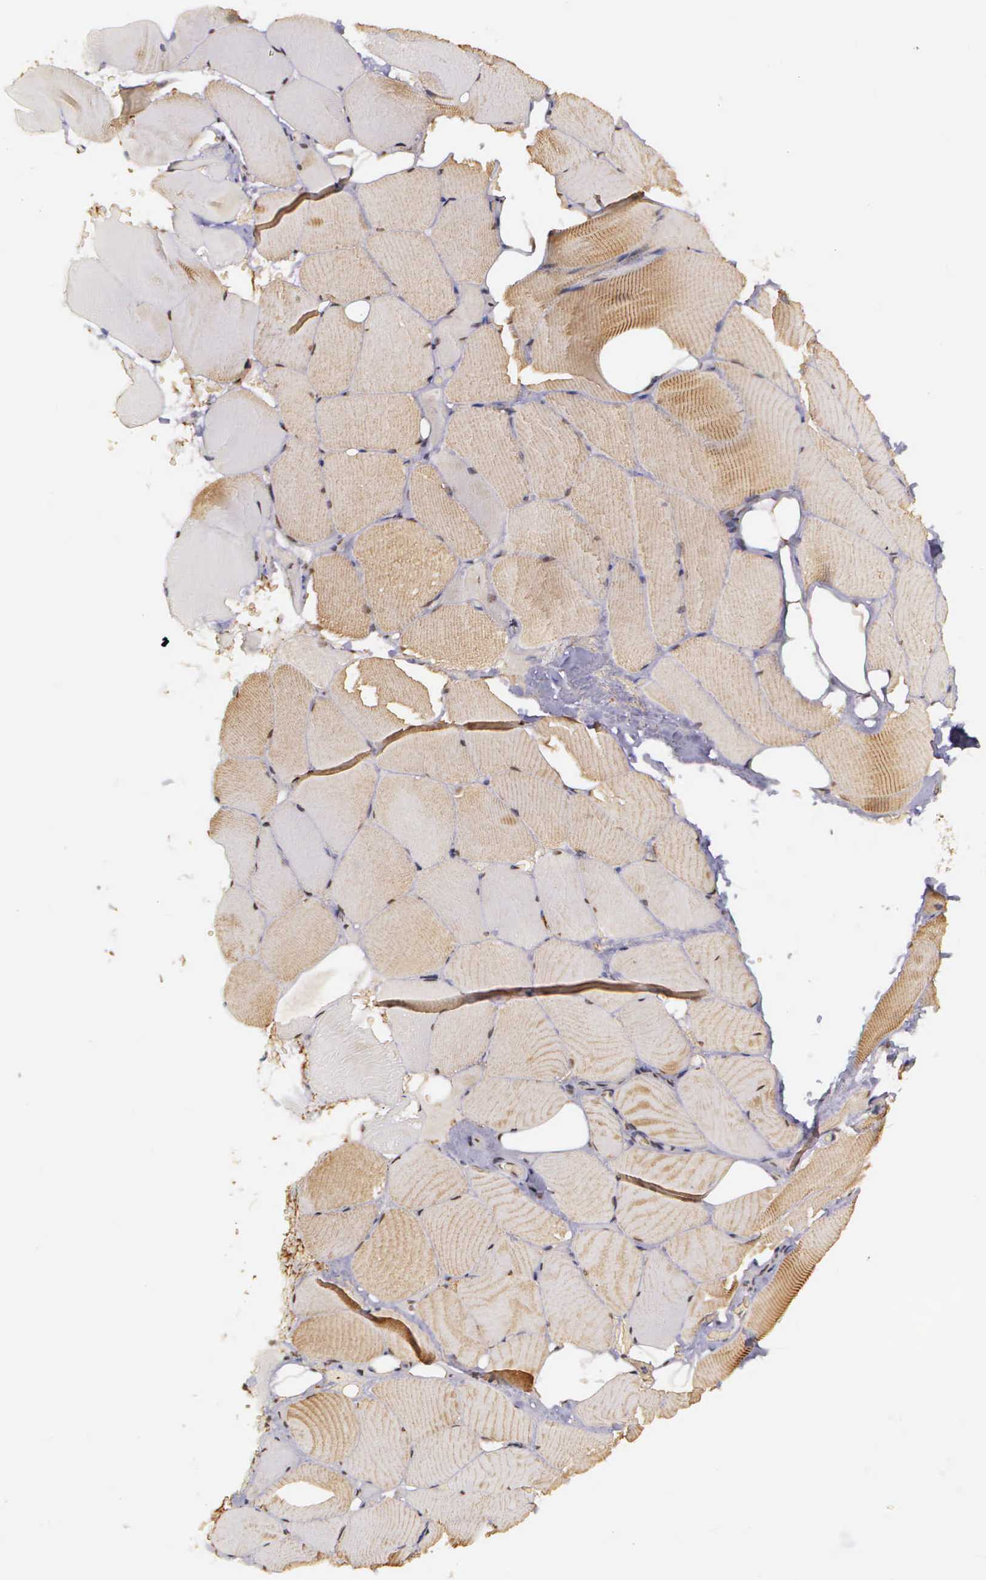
{"staining": {"intensity": "negative", "quantity": "none", "location": "none"}, "tissue": "skeletal muscle", "cell_type": "Myocytes", "image_type": "normal", "snomed": [{"axis": "morphology", "description": "Normal tissue, NOS"}, {"axis": "topography", "description": "Skeletal muscle"}, {"axis": "topography", "description": "Parathyroid gland"}], "caption": "DAB (3,3'-diaminobenzidine) immunohistochemical staining of unremarkable human skeletal muscle demonstrates no significant positivity in myocytes.", "gene": "ARMCX5", "patient": {"sex": "female", "age": 37}}